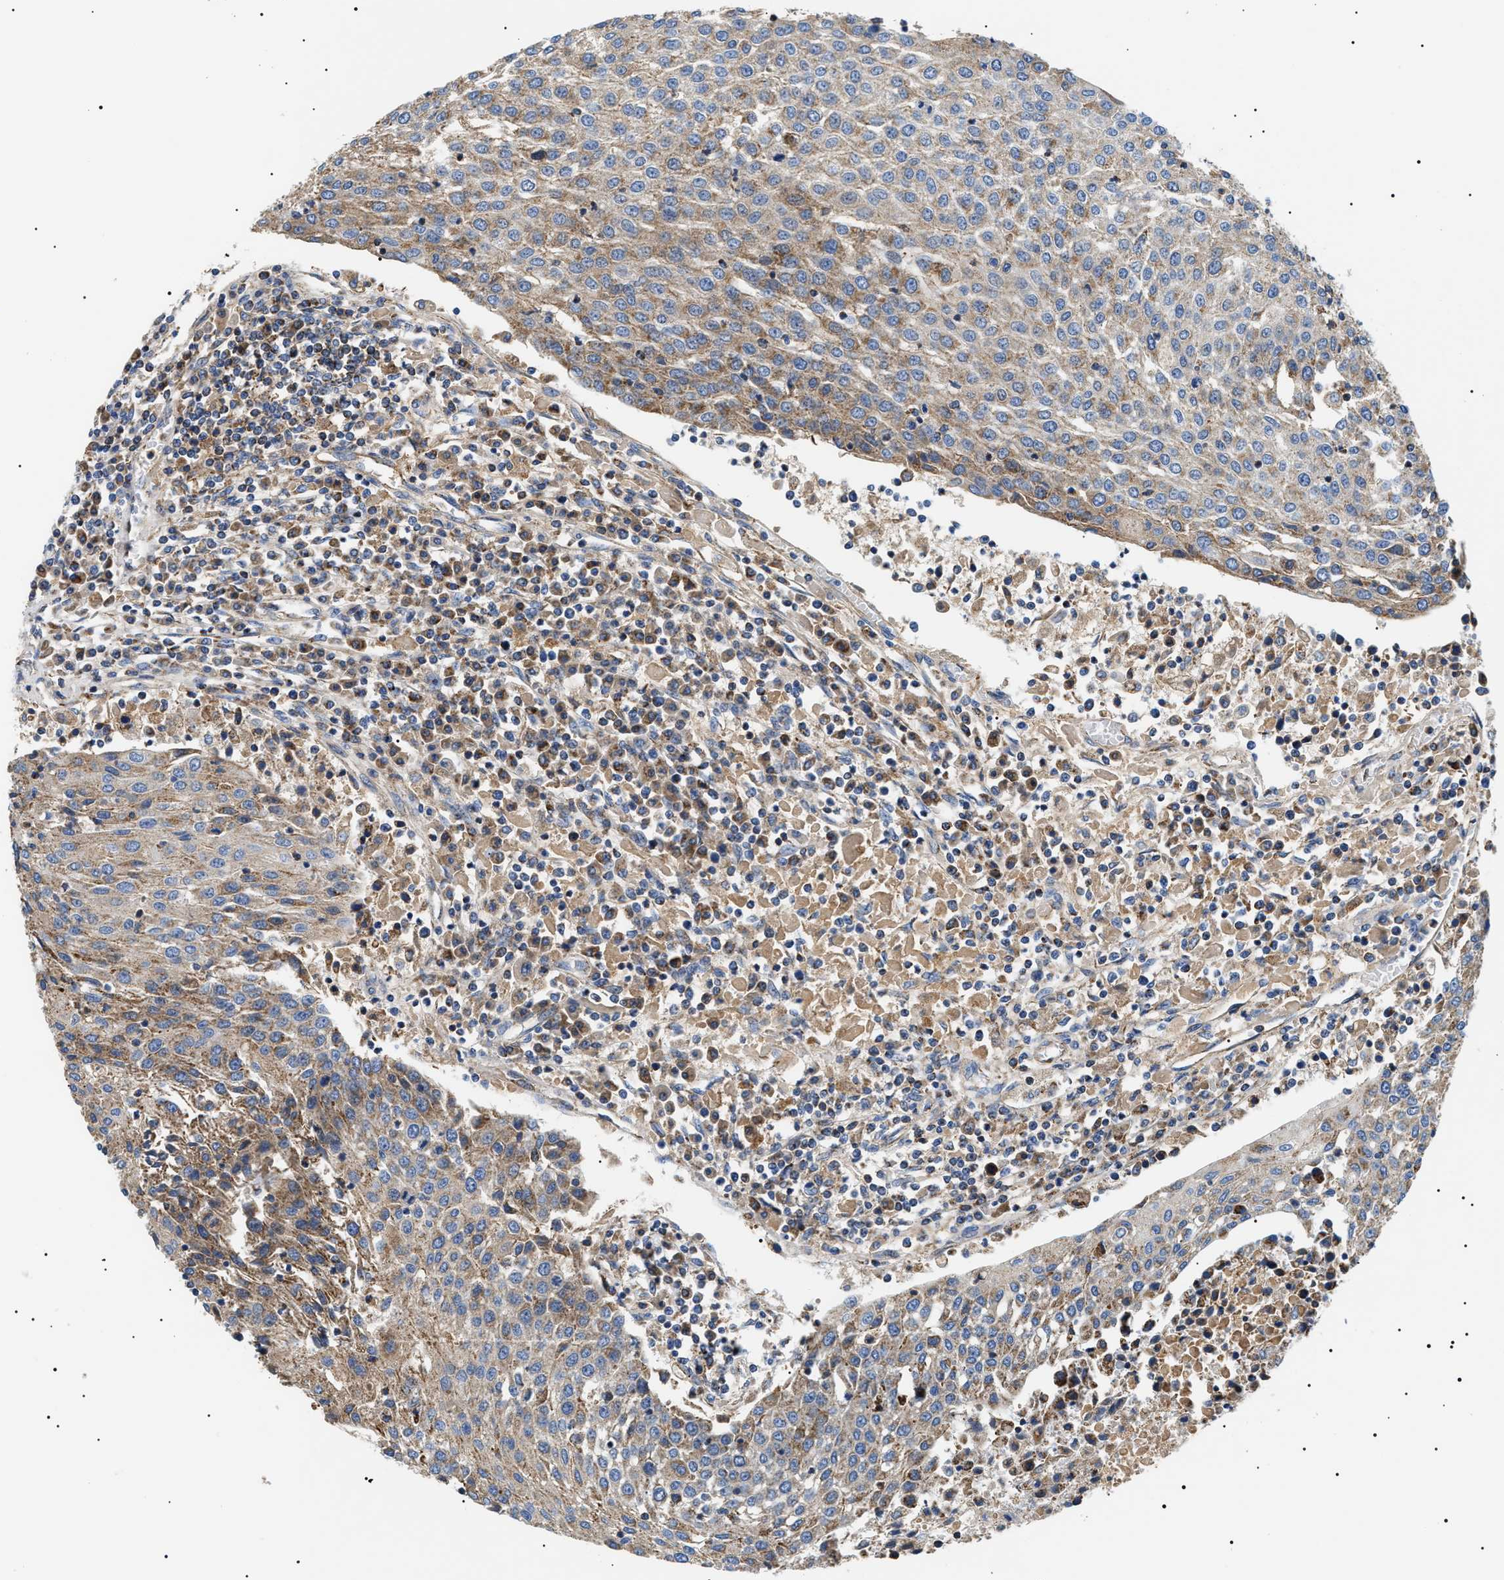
{"staining": {"intensity": "moderate", "quantity": ">75%", "location": "cytoplasmic/membranous"}, "tissue": "urothelial cancer", "cell_type": "Tumor cells", "image_type": "cancer", "snomed": [{"axis": "morphology", "description": "Urothelial carcinoma, High grade"}, {"axis": "topography", "description": "Urinary bladder"}], "caption": "An immunohistochemistry (IHC) photomicrograph of tumor tissue is shown. Protein staining in brown labels moderate cytoplasmic/membranous positivity in high-grade urothelial carcinoma within tumor cells.", "gene": "OXSM", "patient": {"sex": "female", "age": 85}}